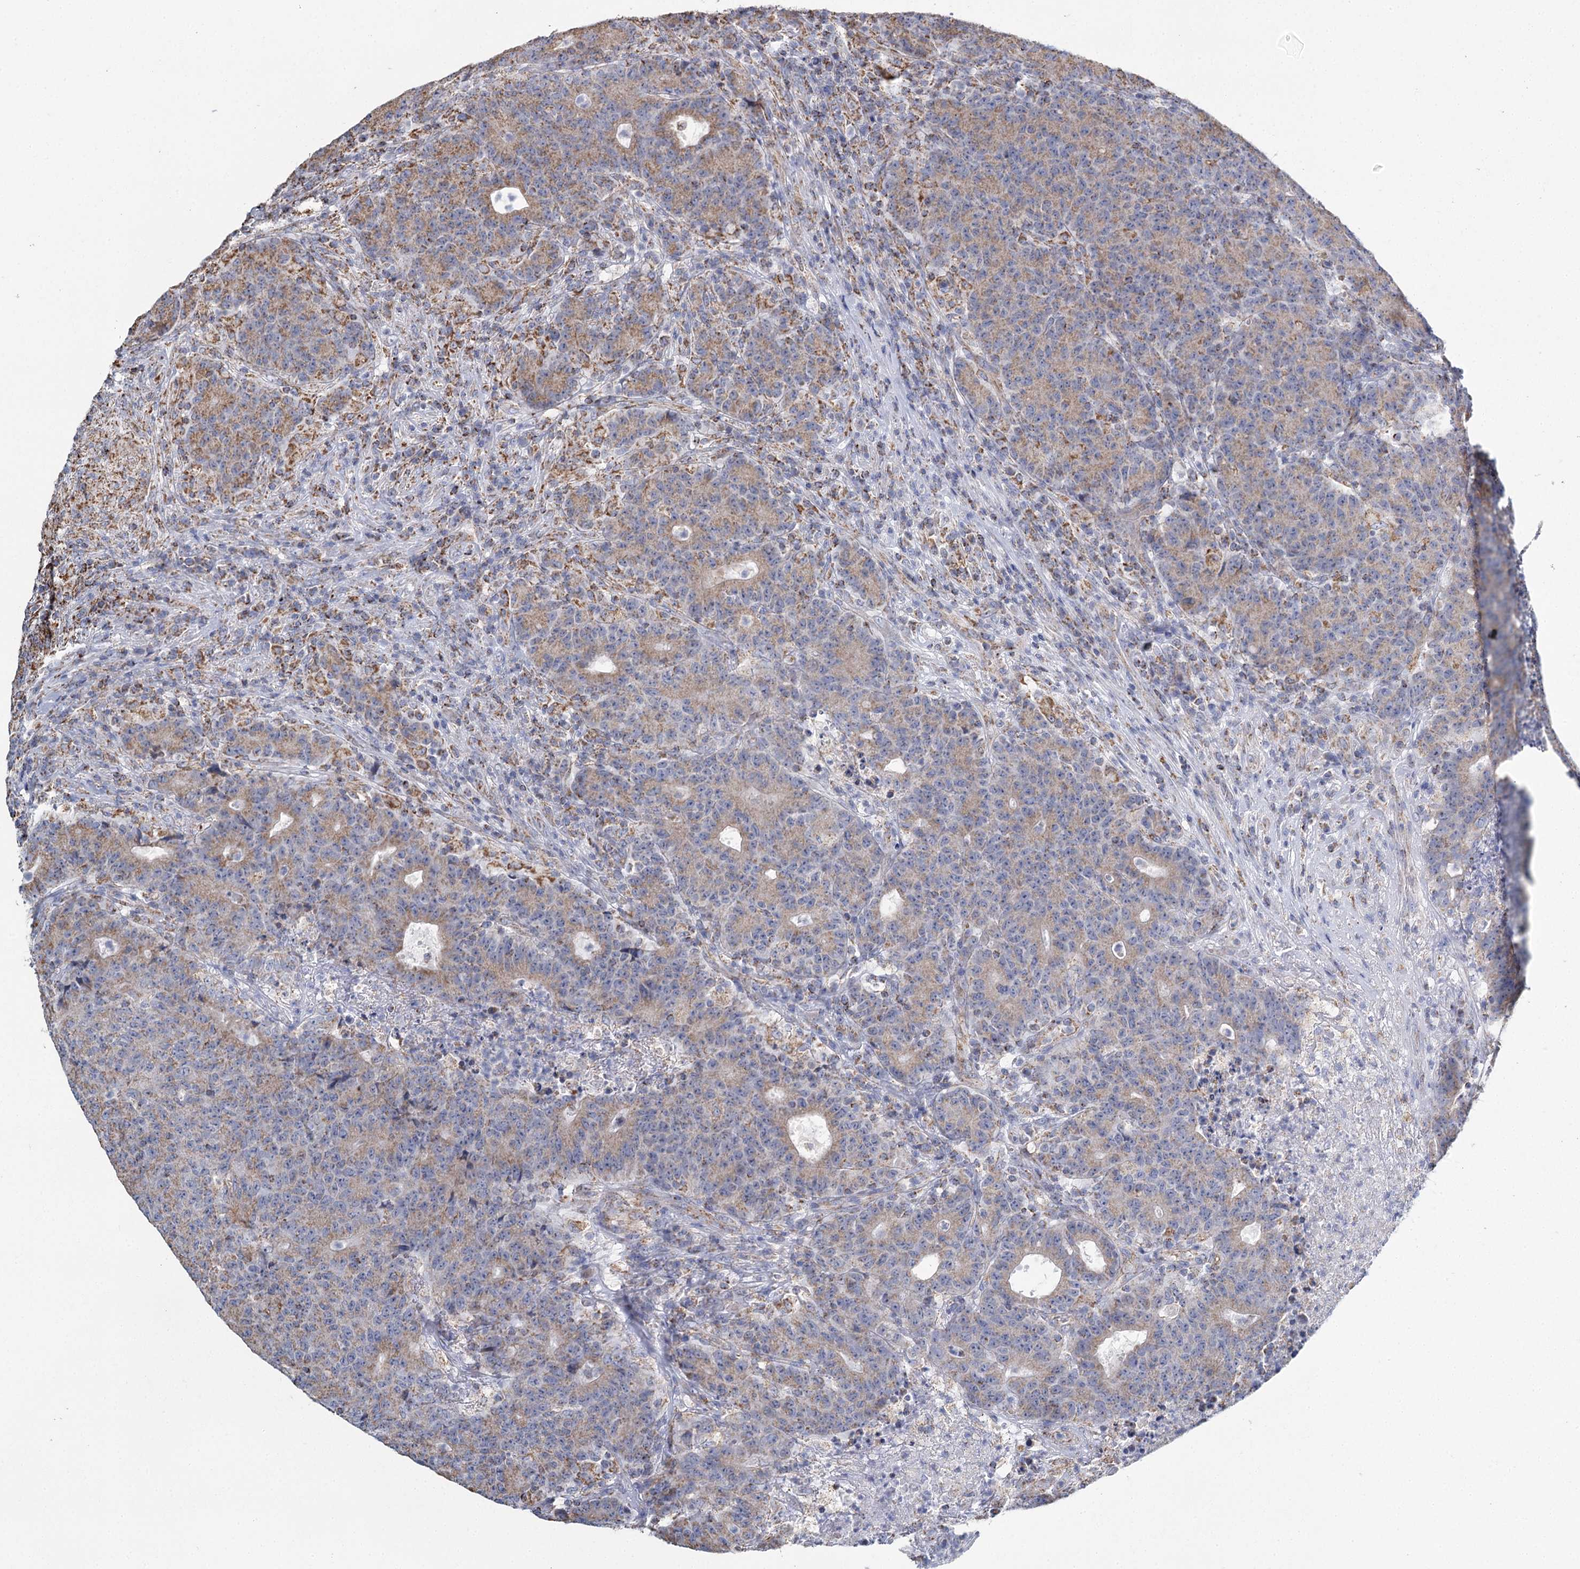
{"staining": {"intensity": "moderate", "quantity": ">75%", "location": "cytoplasmic/membranous"}, "tissue": "colorectal cancer", "cell_type": "Tumor cells", "image_type": "cancer", "snomed": [{"axis": "morphology", "description": "Adenocarcinoma, NOS"}, {"axis": "topography", "description": "Colon"}], "caption": "Human colorectal adenocarcinoma stained with a brown dye exhibits moderate cytoplasmic/membranous positive expression in approximately >75% of tumor cells.", "gene": "MRPL44", "patient": {"sex": "female", "age": 75}}